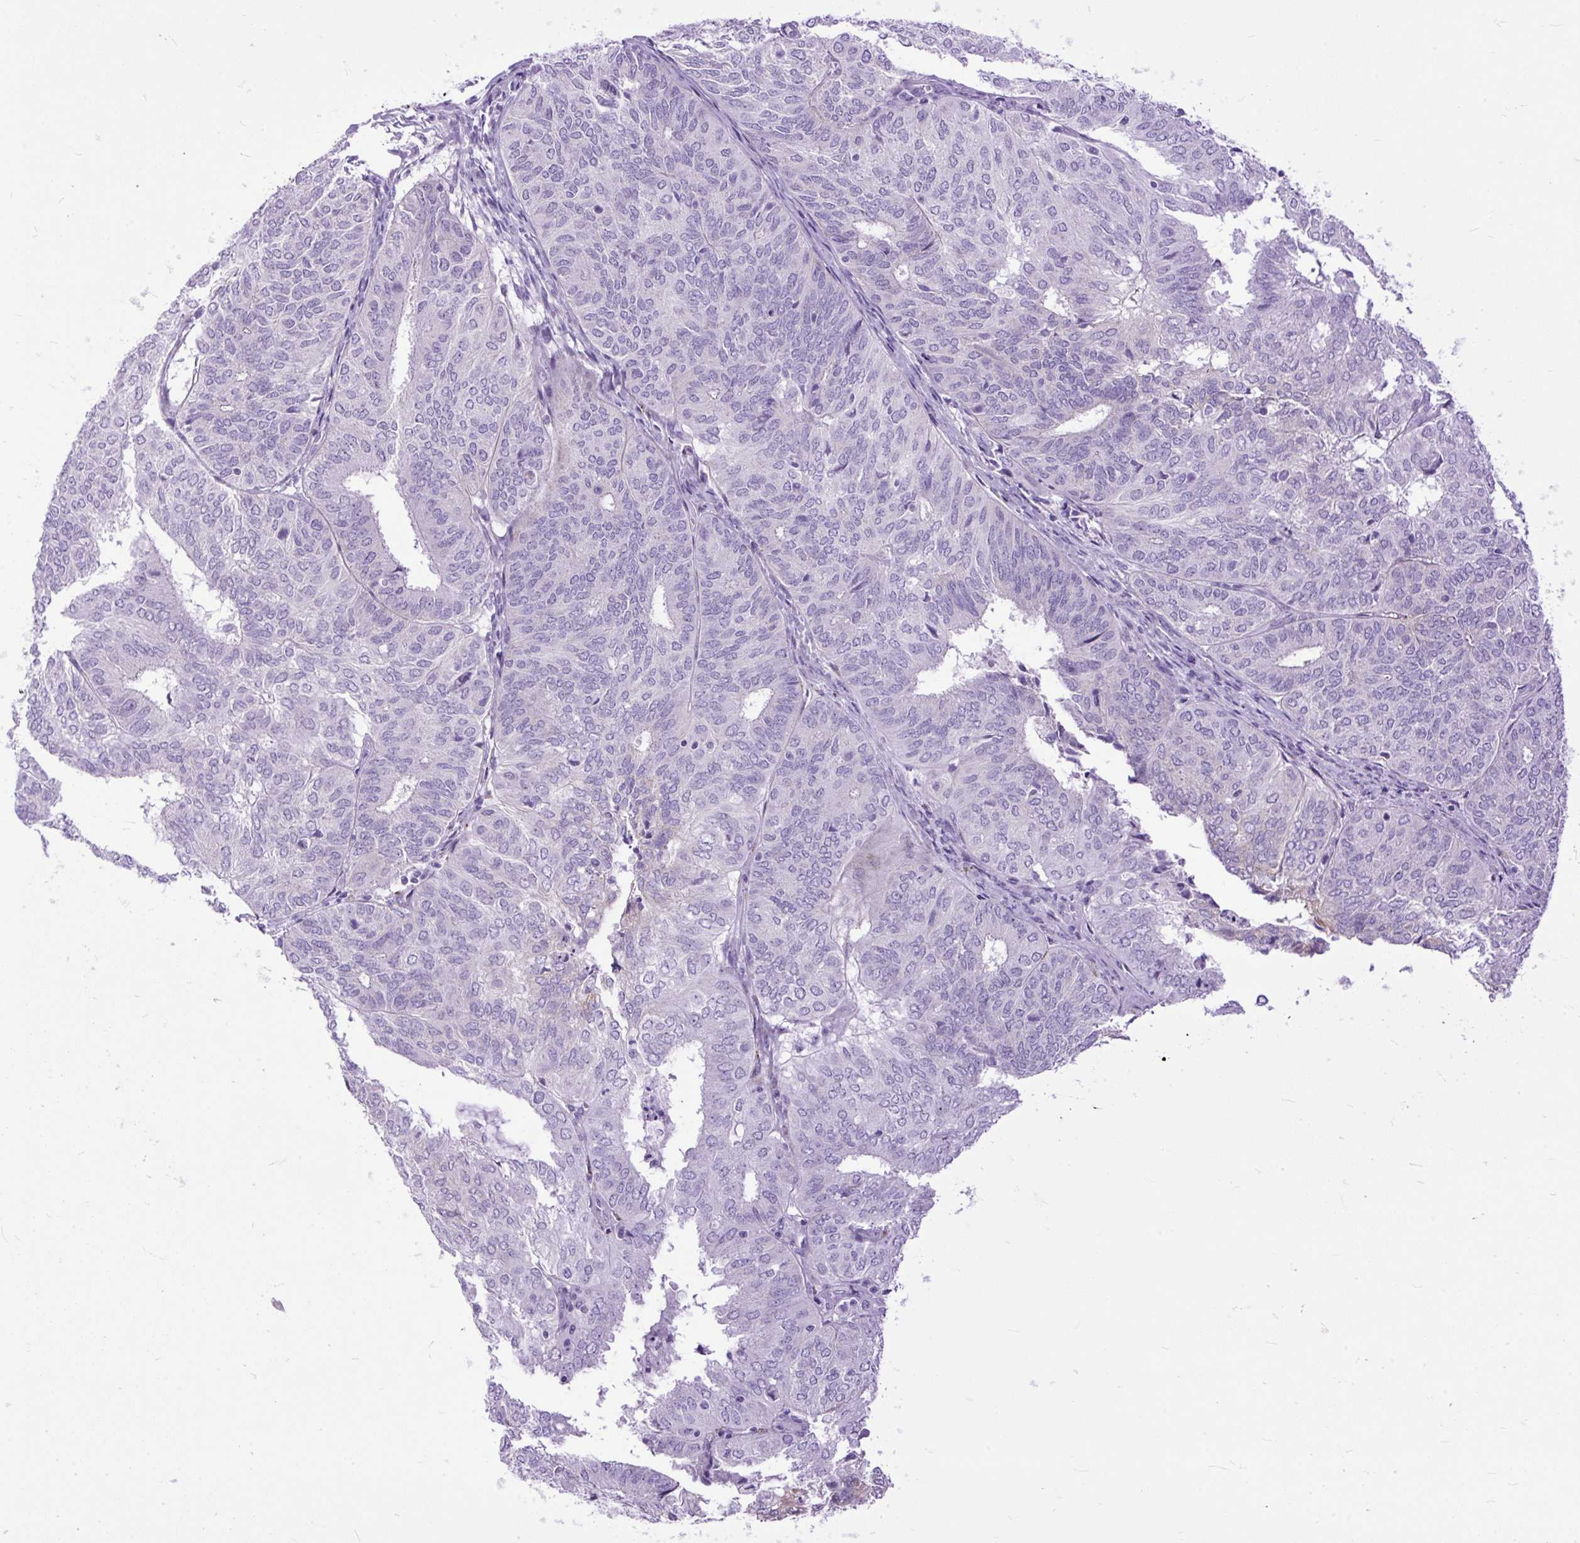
{"staining": {"intensity": "weak", "quantity": "<25%", "location": "cytoplasmic/membranous"}, "tissue": "endometrial cancer", "cell_type": "Tumor cells", "image_type": "cancer", "snomed": [{"axis": "morphology", "description": "Adenocarcinoma, NOS"}, {"axis": "topography", "description": "Uterus"}], "caption": "Immunohistochemistry image of endometrial cancer (adenocarcinoma) stained for a protein (brown), which shows no staining in tumor cells.", "gene": "ZNF256", "patient": {"sex": "female", "age": 60}}